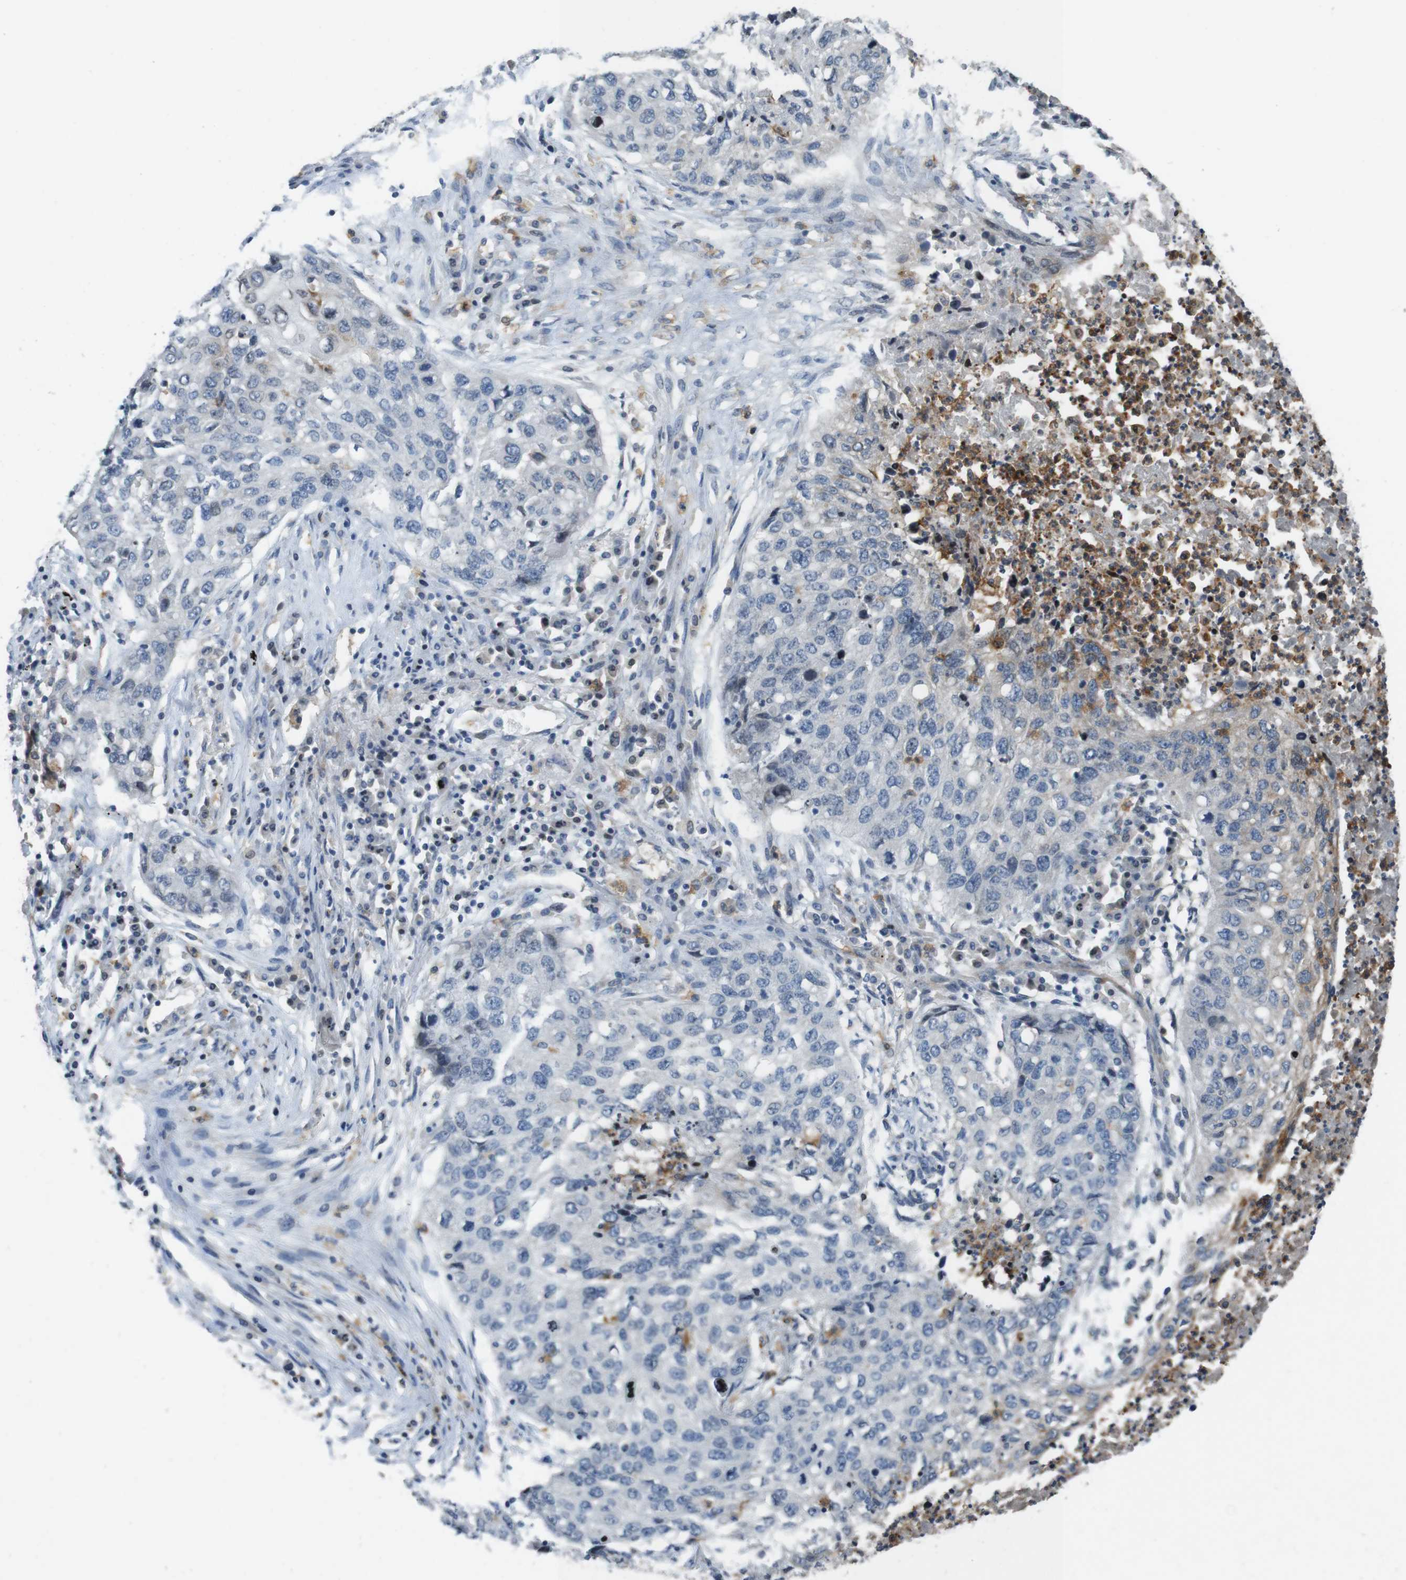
{"staining": {"intensity": "negative", "quantity": "none", "location": "none"}, "tissue": "lung cancer", "cell_type": "Tumor cells", "image_type": "cancer", "snomed": [{"axis": "morphology", "description": "Squamous cell carcinoma, NOS"}, {"axis": "topography", "description": "Lung"}], "caption": "Tumor cells show no significant protein expression in lung cancer.", "gene": "PCDH10", "patient": {"sex": "female", "age": 63}}